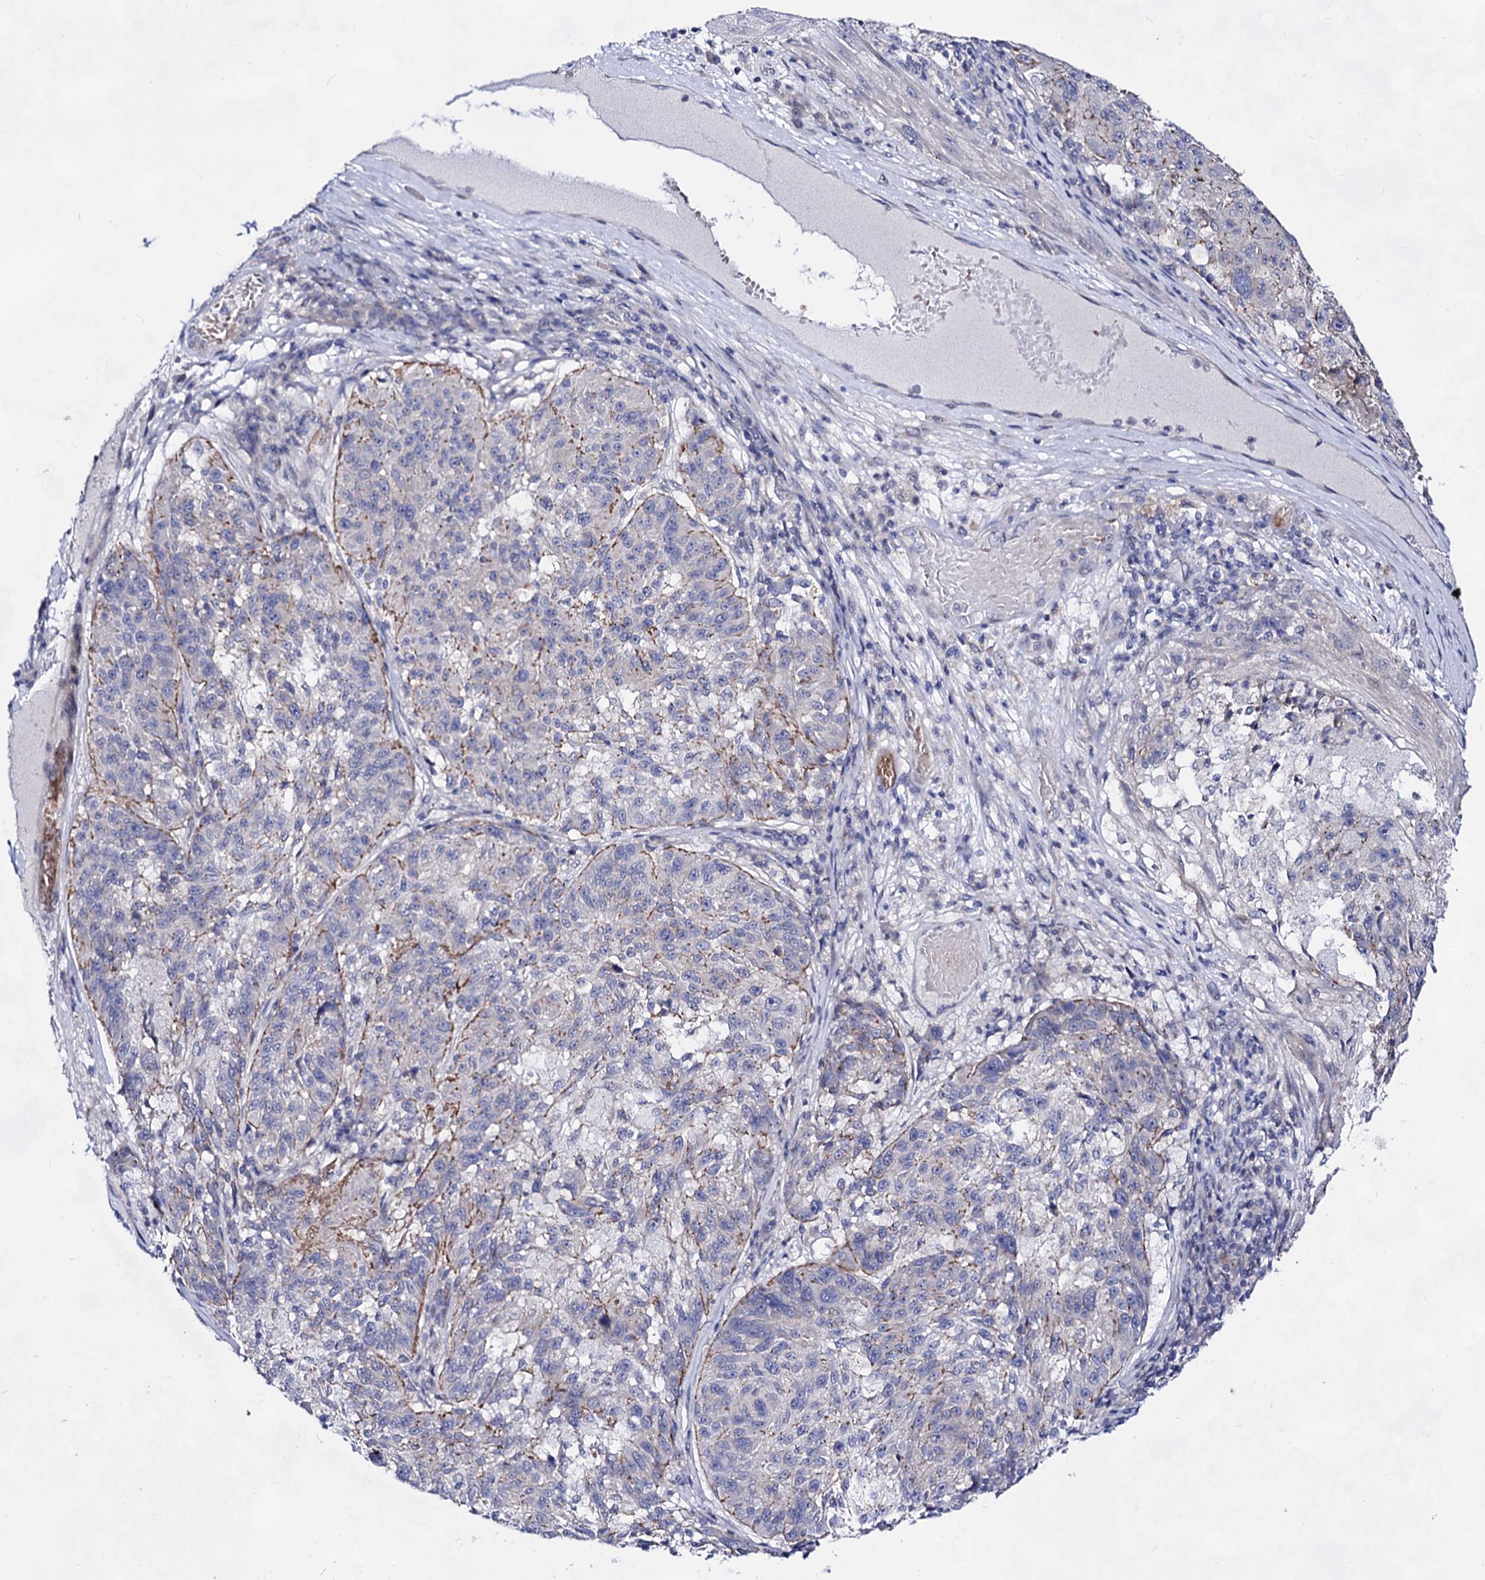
{"staining": {"intensity": "moderate", "quantity": "<25%", "location": "cytoplasmic/membranous"}, "tissue": "melanoma", "cell_type": "Tumor cells", "image_type": "cancer", "snomed": [{"axis": "morphology", "description": "Malignant melanoma, NOS"}, {"axis": "topography", "description": "Skin"}], "caption": "There is low levels of moderate cytoplasmic/membranous expression in tumor cells of melanoma, as demonstrated by immunohistochemical staining (brown color).", "gene": "PLIN1", "patient": {"sex": "male", "age": 53}}